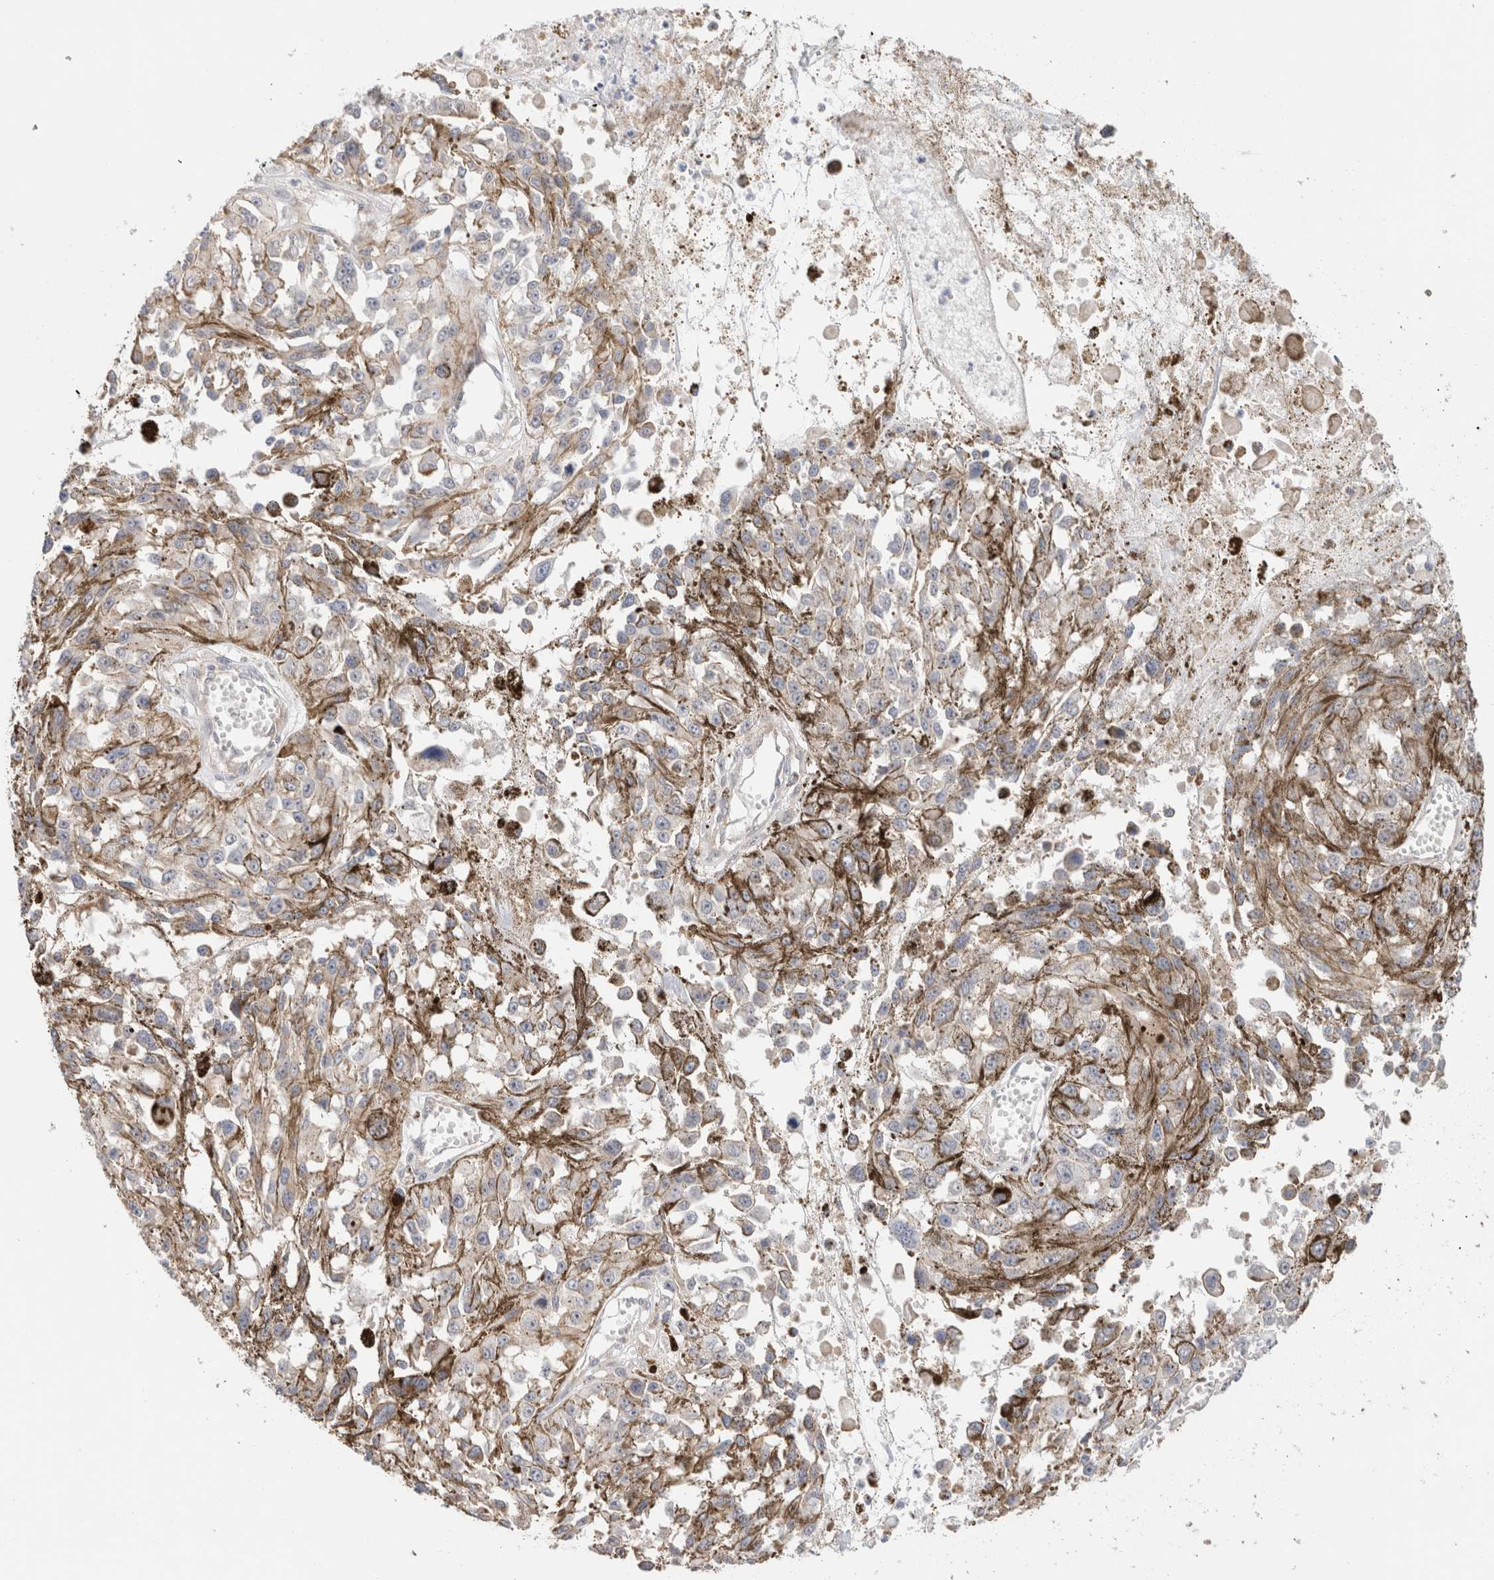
{"staining": {"intensity": "negative", "quantity": "none", "location": "none"}, "tissue": "melanoma", "cell_type": "Tumor cells", "image_type": "cancer", "snomed": [{"axis": "morphology", "description": "Malignant melanoma, Metastatic site"}, {"axis": "topography", "description": "Lymph node"}], "caption": "Immunohistochemistry of malignant melanoma (metastatic site) reveals no staining in tumor cells.", "gene": "ID3", "patient": {"sex": "male", "age": 59}}